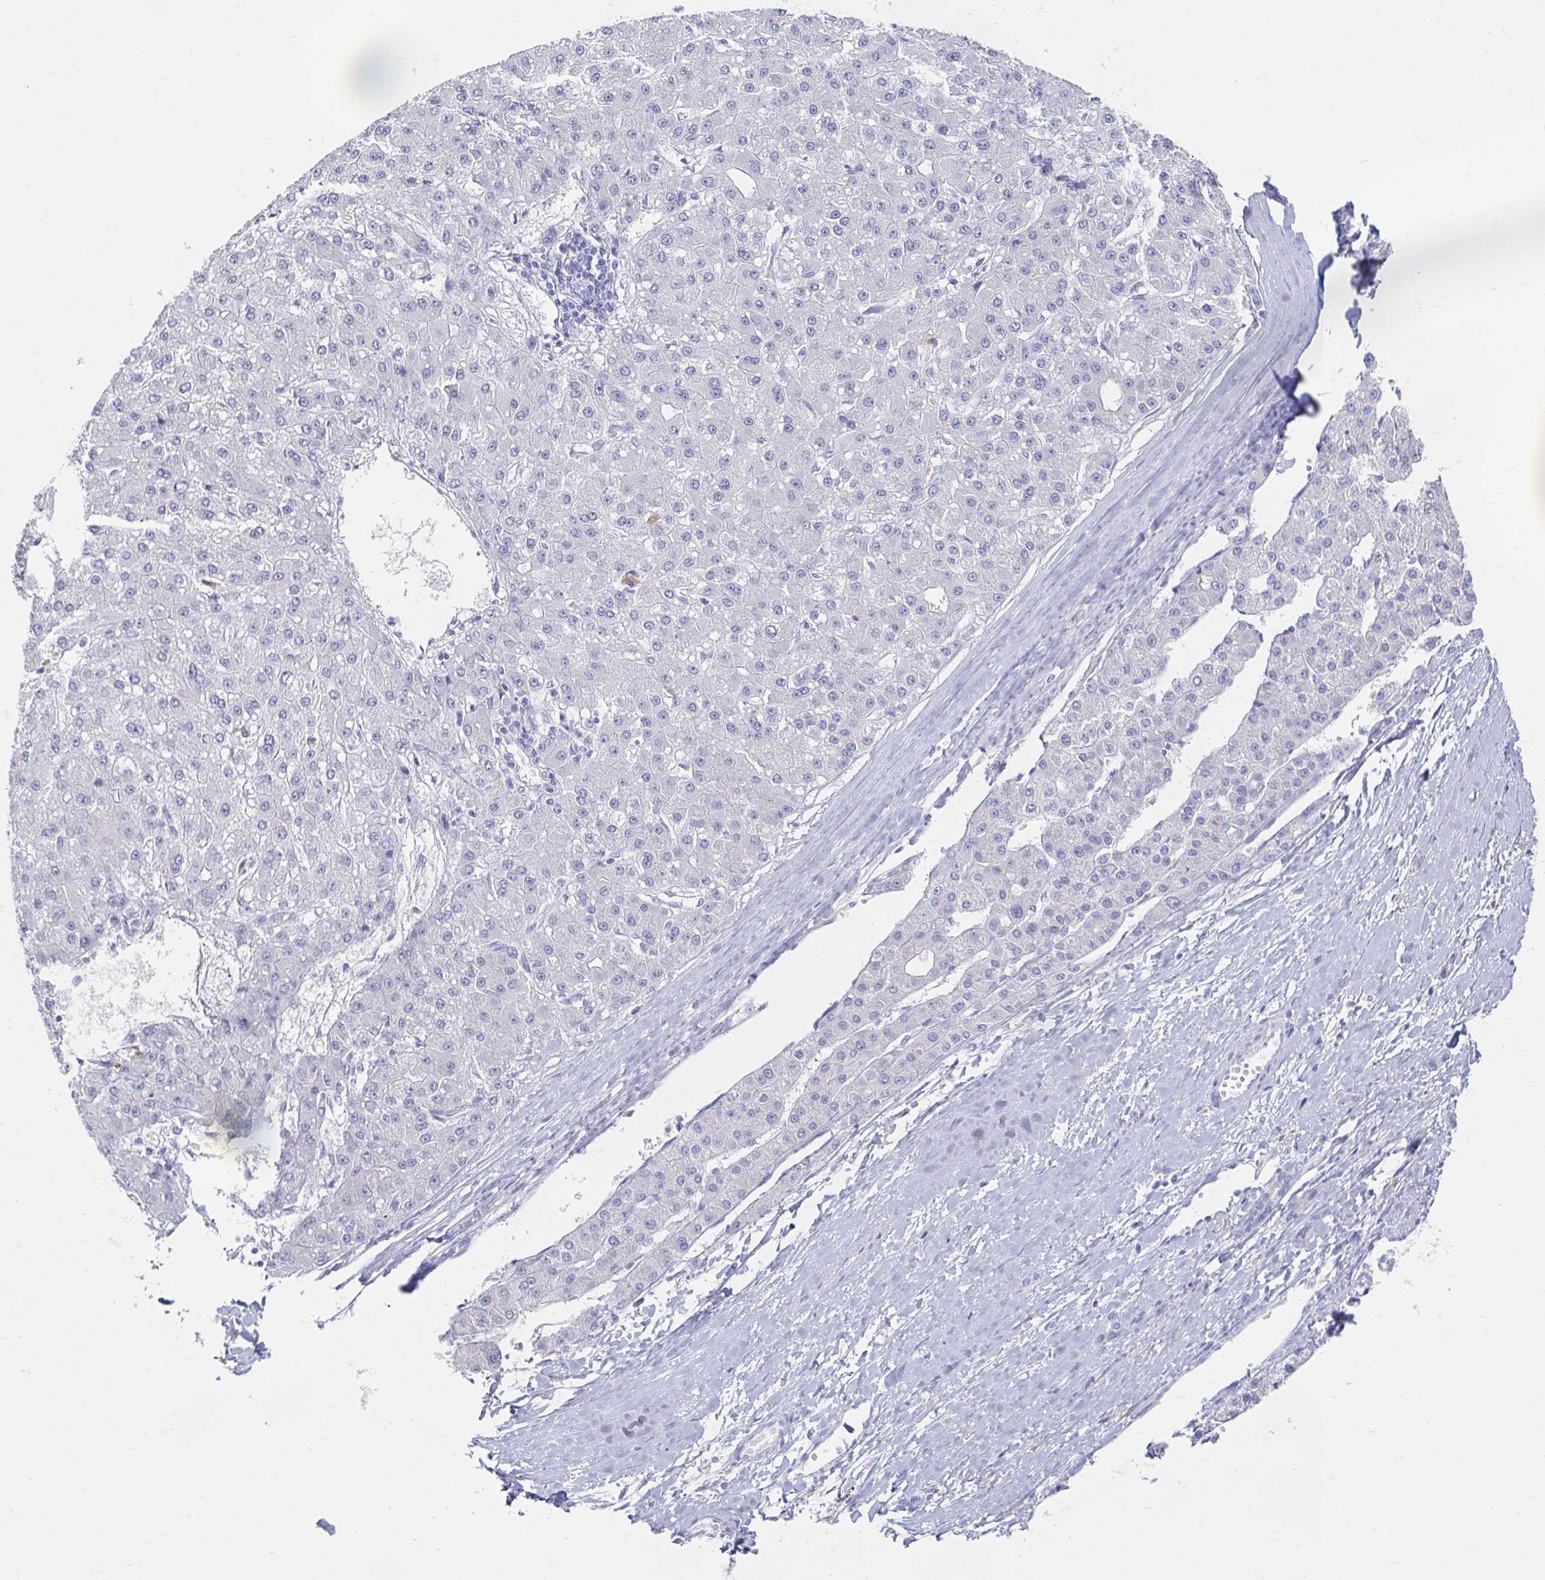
{"staining": {"intensity": "negative", "quantity": "none", "location": "none"}, "tissue": "liver cancer", "cell_type": "Tumor cells", "image_type": "cancer", "snomed": [{"axis": "morphology", "description": "Carcinoma, Hepatocellular, NOS"}, {"axis": "topography", "description": "Liver"}], "caption": "A micrograph of liver hepatocellular carcinoma stained for a protein reveals no brown staining in tumor cells.", "gene": "MYLK2", "patient": {"sex": "male", "age": 67}}